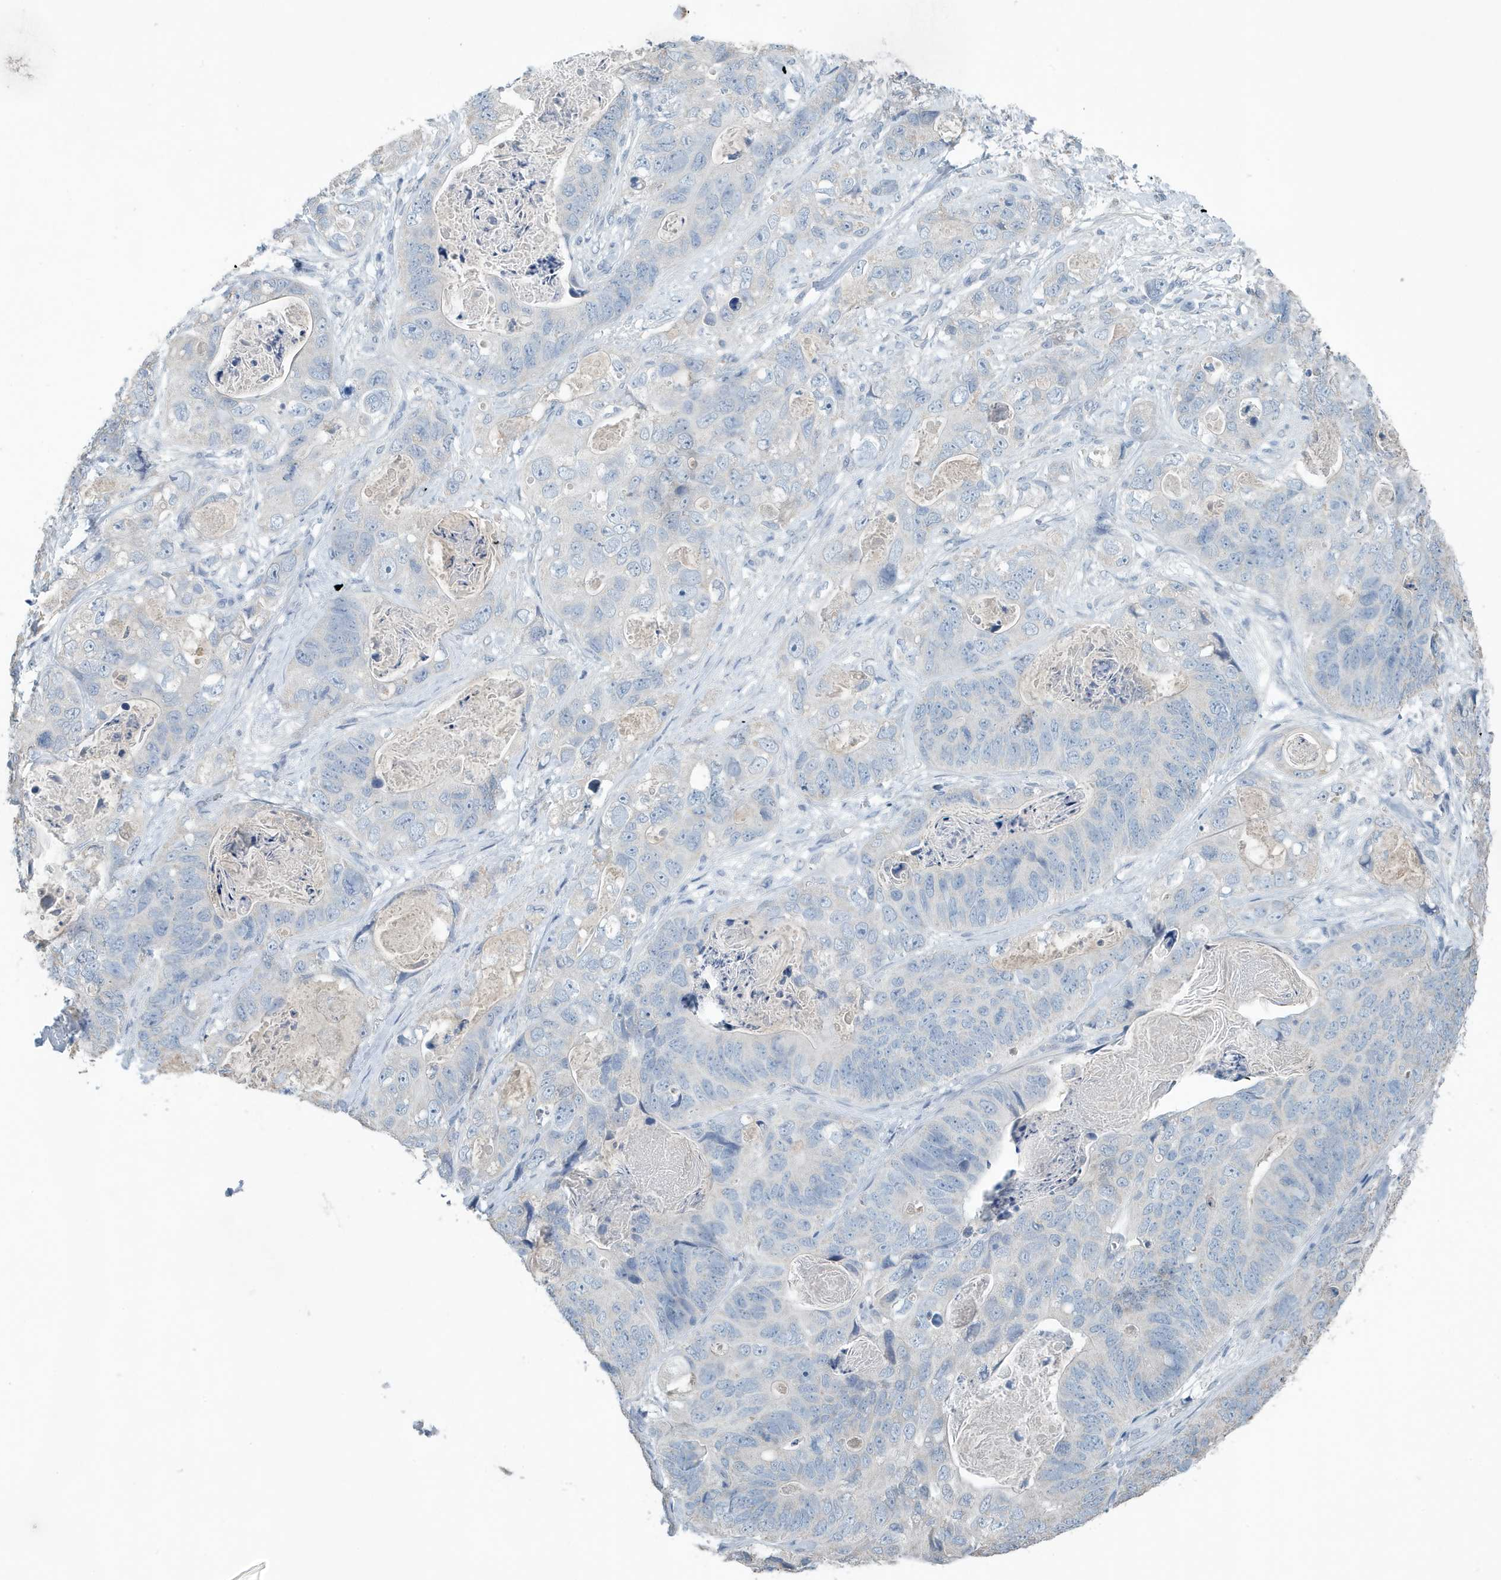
{"staining": {"intensity": "negative", "quantity": "none", "location": "none"}, "tissue": "stomach cancer", "cell_type": "Tumor cells", "image_type": "cancer", "snomed": [{"axis": "morphology", "description": "Adenocarcinoma, NOS"}, {"axis": "topography", "description": "Stomach"}], "caption": "Stomach cancer was stained to show a protein in brown. There is no significant positivity in tumor cells.", "gene": "UGT2B4", "patient": {"sex": "female", "age": 89}}